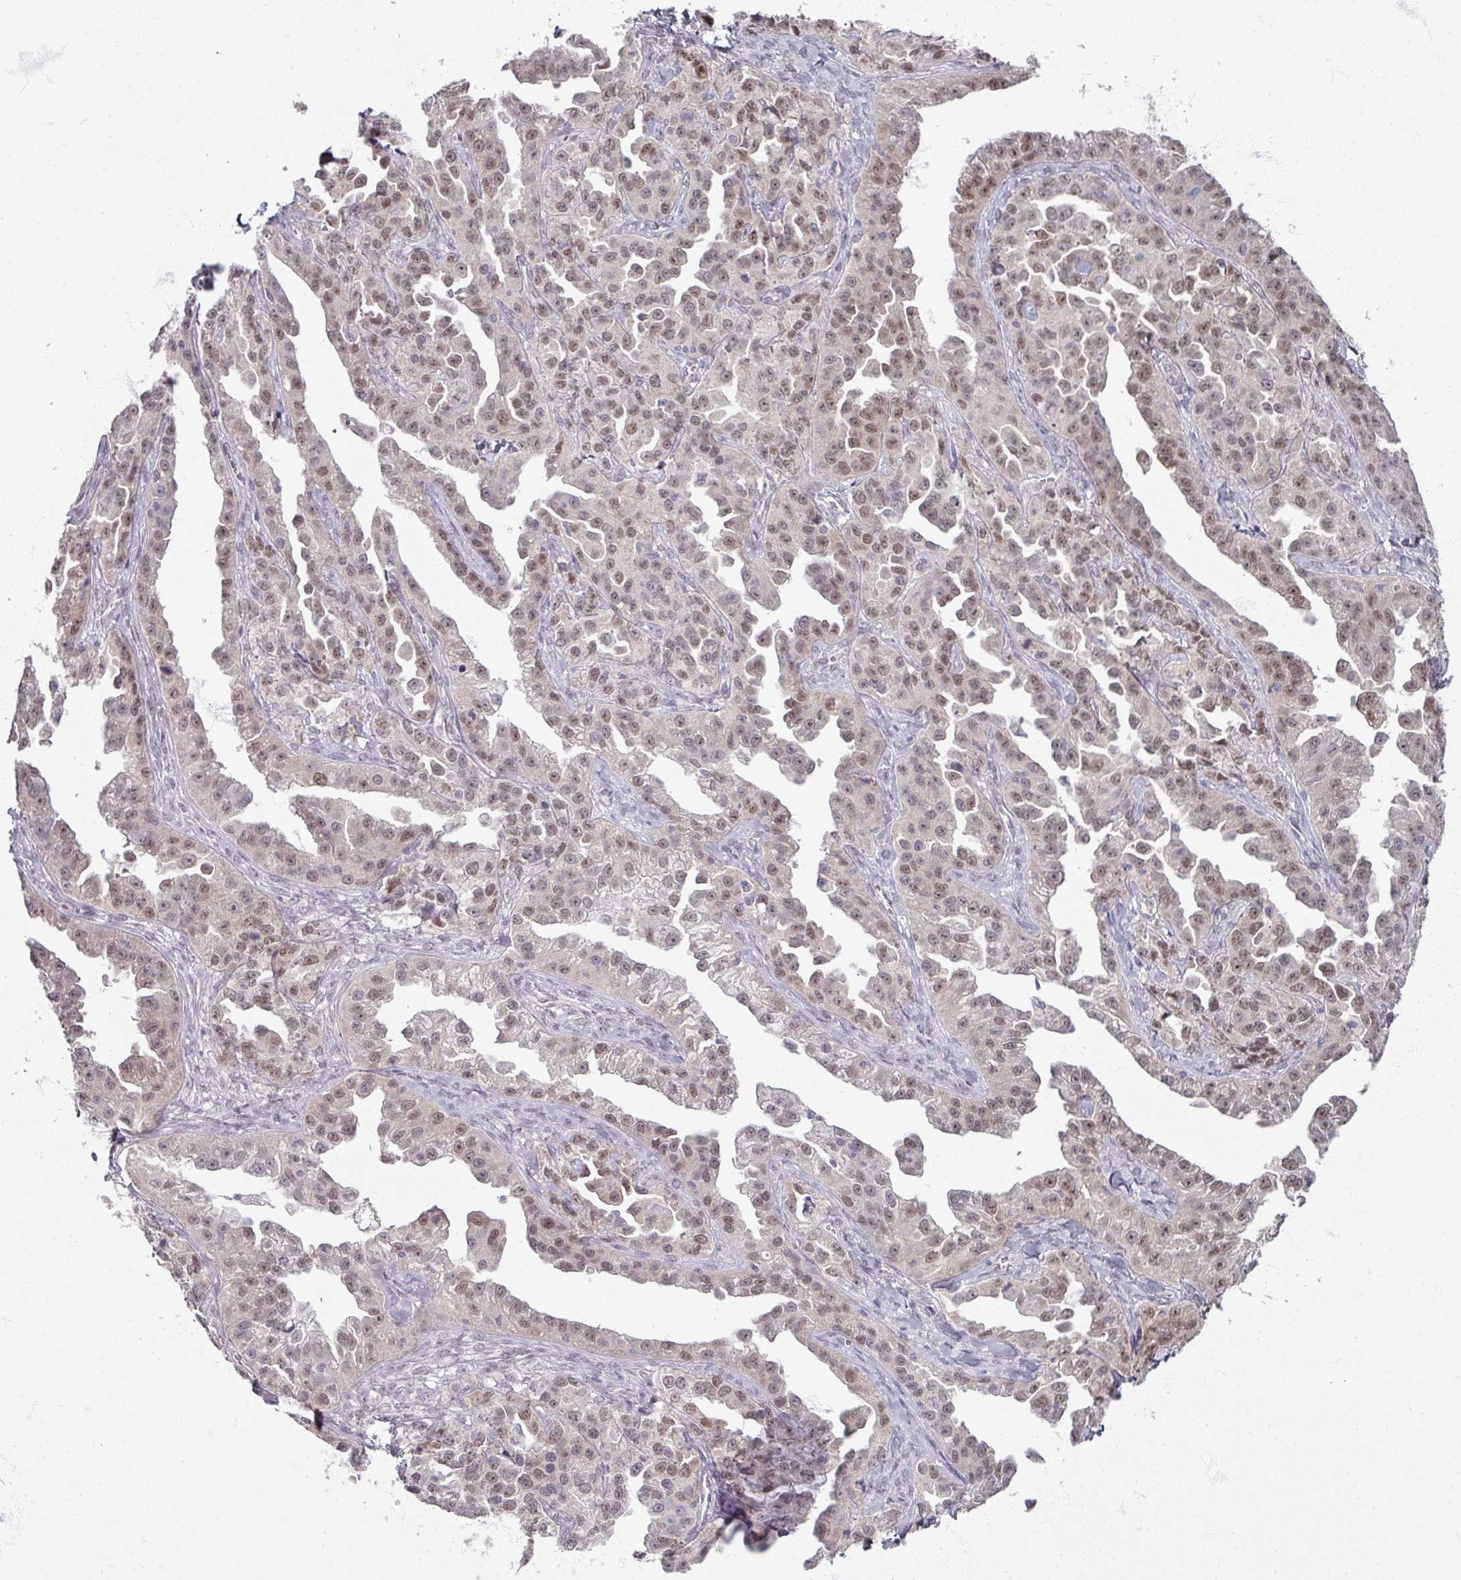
{"staining": {"intensity": "weak", "quantity": ">75%", "location": "nuclear"}, "tissue": "ovarian cancer", "cell_type": "Tumor cells", "image_type": "cancer", "snomed": [{"axis": "morphology", "description": "Cystadenocarcinoma, serous, NOS"}, {"axis": "topography", "description": "Ovary"}], "caption": "Immunohistochemical staining of human ovarian serous cystadenocarcinoma displays low levels of weak nuclear protein staining in approximately >75% of tumor cells. (brown staining indicates protein expression, while blue staining denotes nuclei).", "gene": "SOX11", "patient": {"sex": "female", "age": 75}}